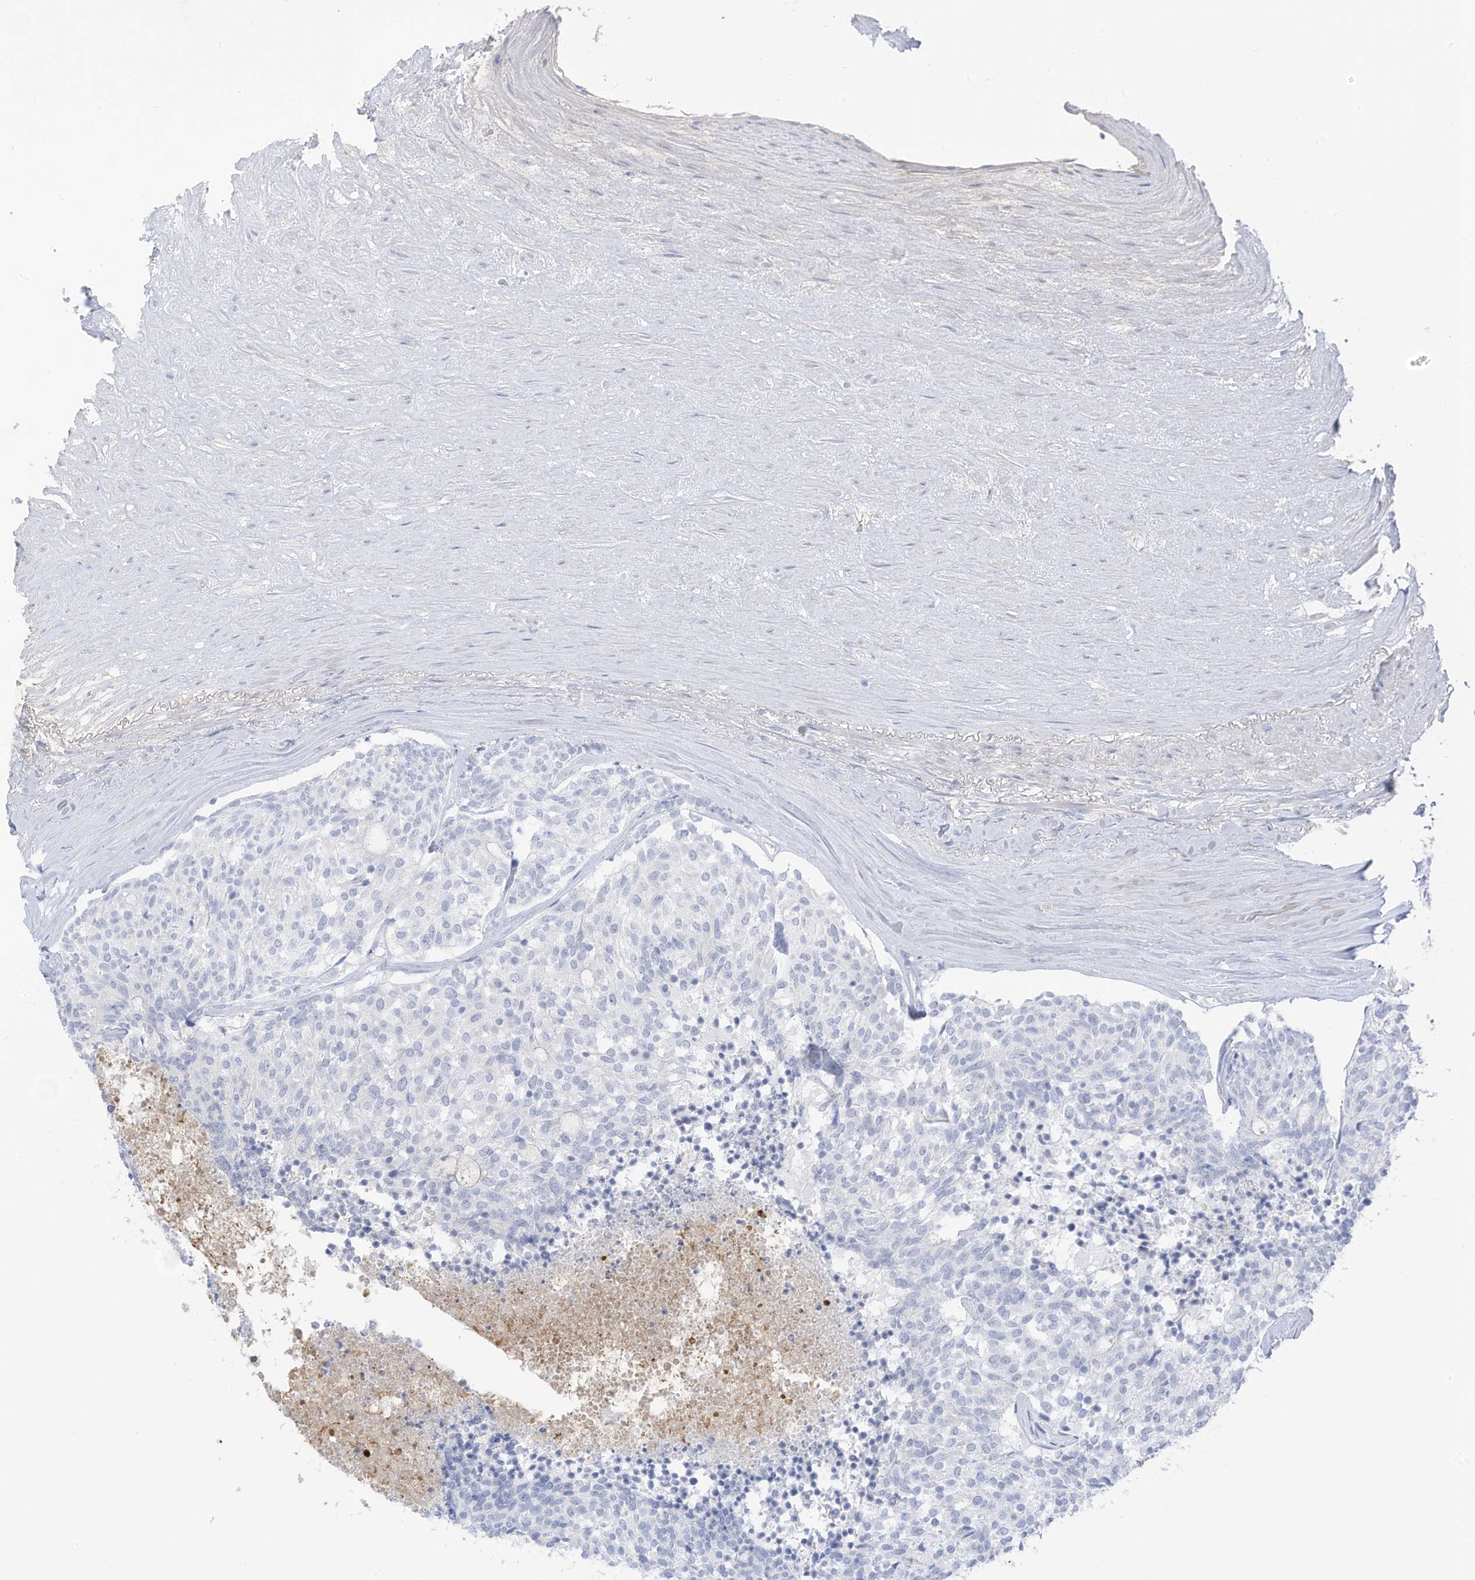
{"staining": {"intensity": "negative", "quantity": "none", "location": "none"}, "tissue": "carcinoid", "cell_type": "Tumor cells", "image_type": "cancer", "snomed": [{"axis": "morphology", "description": "Carcinoid, malignant, NOS"}, {"axis": "topography", "description": "Pancreas"}], "caption": "Immunohistochemistry (IHC) micrograph of neoplastic tissue: human carcinoid (malignant) stained with DAB (3,3'-diaminobenzidine) displays no significant protein expression in tumor cells. (DAB (3,3'-diaminobenzidine) immunohistochemistry (IHC) visualized using brightfield microscopy, high magnification).", "gene": "HSD17B13", "patient": {"sex": "female", "age": 54}}